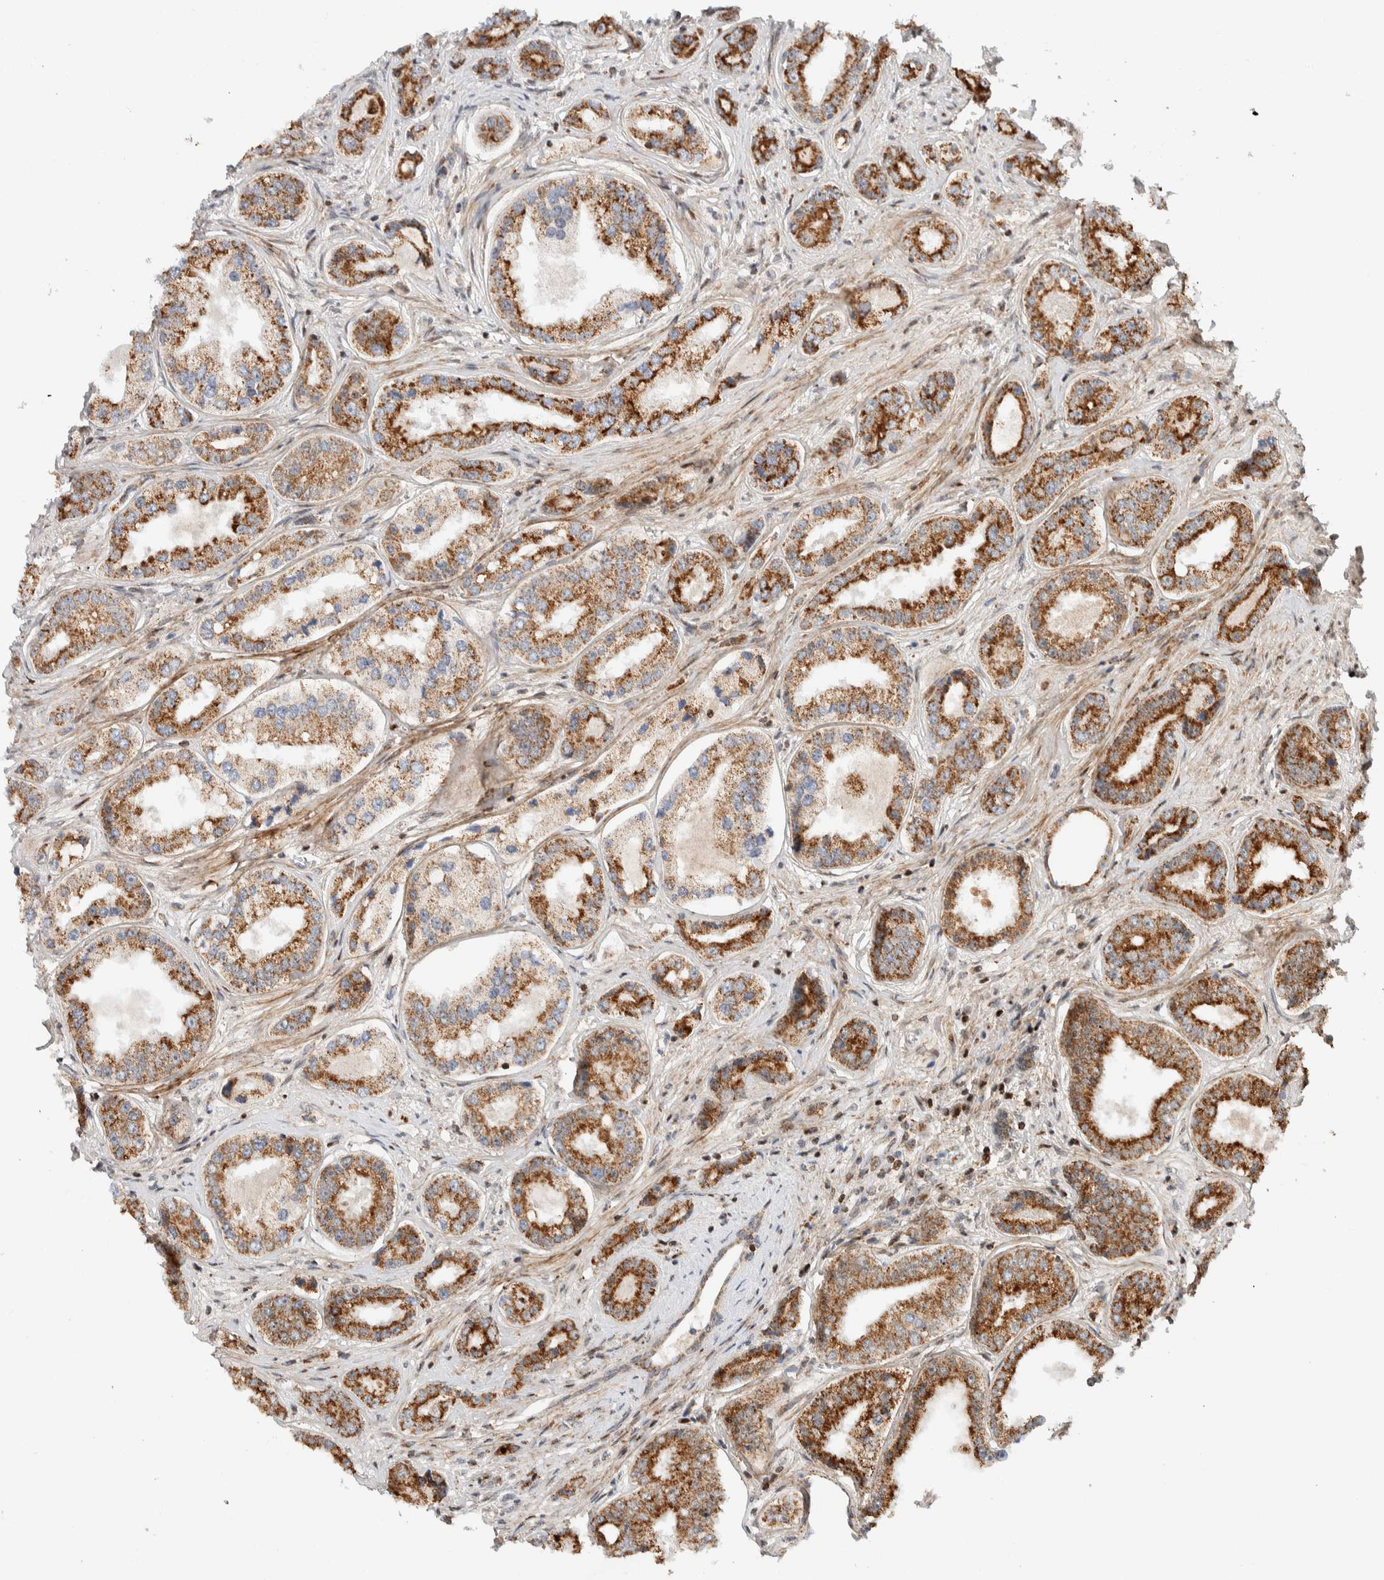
{"staining": {"intensity": "strong", "quantity": ">75%", "location": "cytoplasmic/membranous"}, "tissue": "prostate cancer", "cell_type": "Tumor cells", "image_type": "cancer", "snomed": [{"axis": "morphology", "description": "Adenocarcinoma, High grade"}, {"axis": "topography", "description": "Prostate"}], "caption": "Immunohistochemical staining of high-grade adenocarcinoma (prostate) exhibits high levels of strong cytoplasmic/membranous protein positivity in about >75% of tumor cells. (brown staining indicates protein expression, while blue staining denotes nuclei).", "gene": "TSPAN32", "patient": {"sex": "male", "age": 61}}